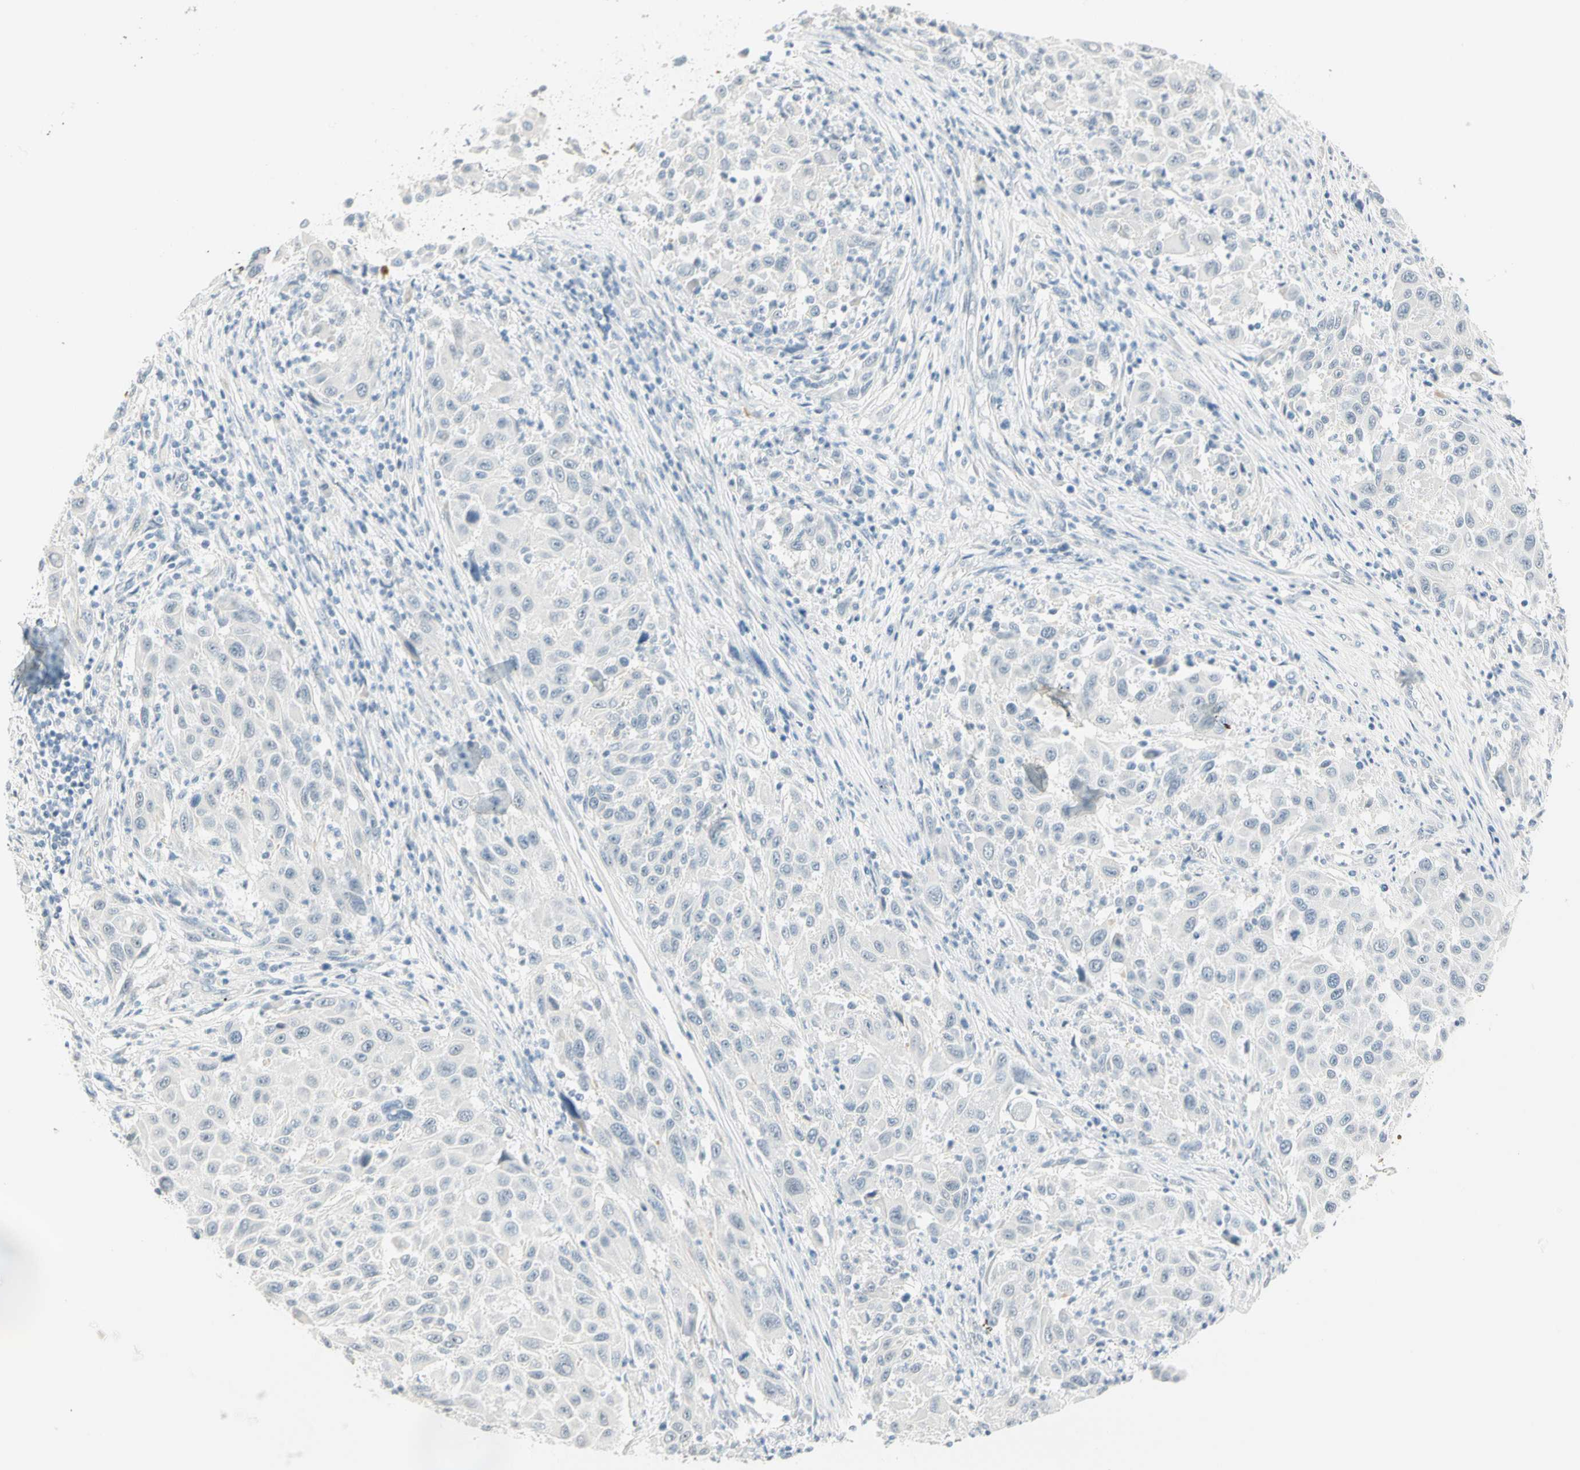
{"staining": {"intensity": "negative", "quantity": "none", "location": "none"}, "tissue": "melanoma", "cell_type": "Tumor cells", "image_type": "cancer", "snomed": [{"axis": "morphology", "description": "Malignant melanoma, Metastatic site"}, {"axis": "topography", "description": "Lymph node"}], "caption": "Tumor cells show no significant staining in melanoma.", "gene": "MLLT10", "patient": {"sex": "male", "age": 61}}